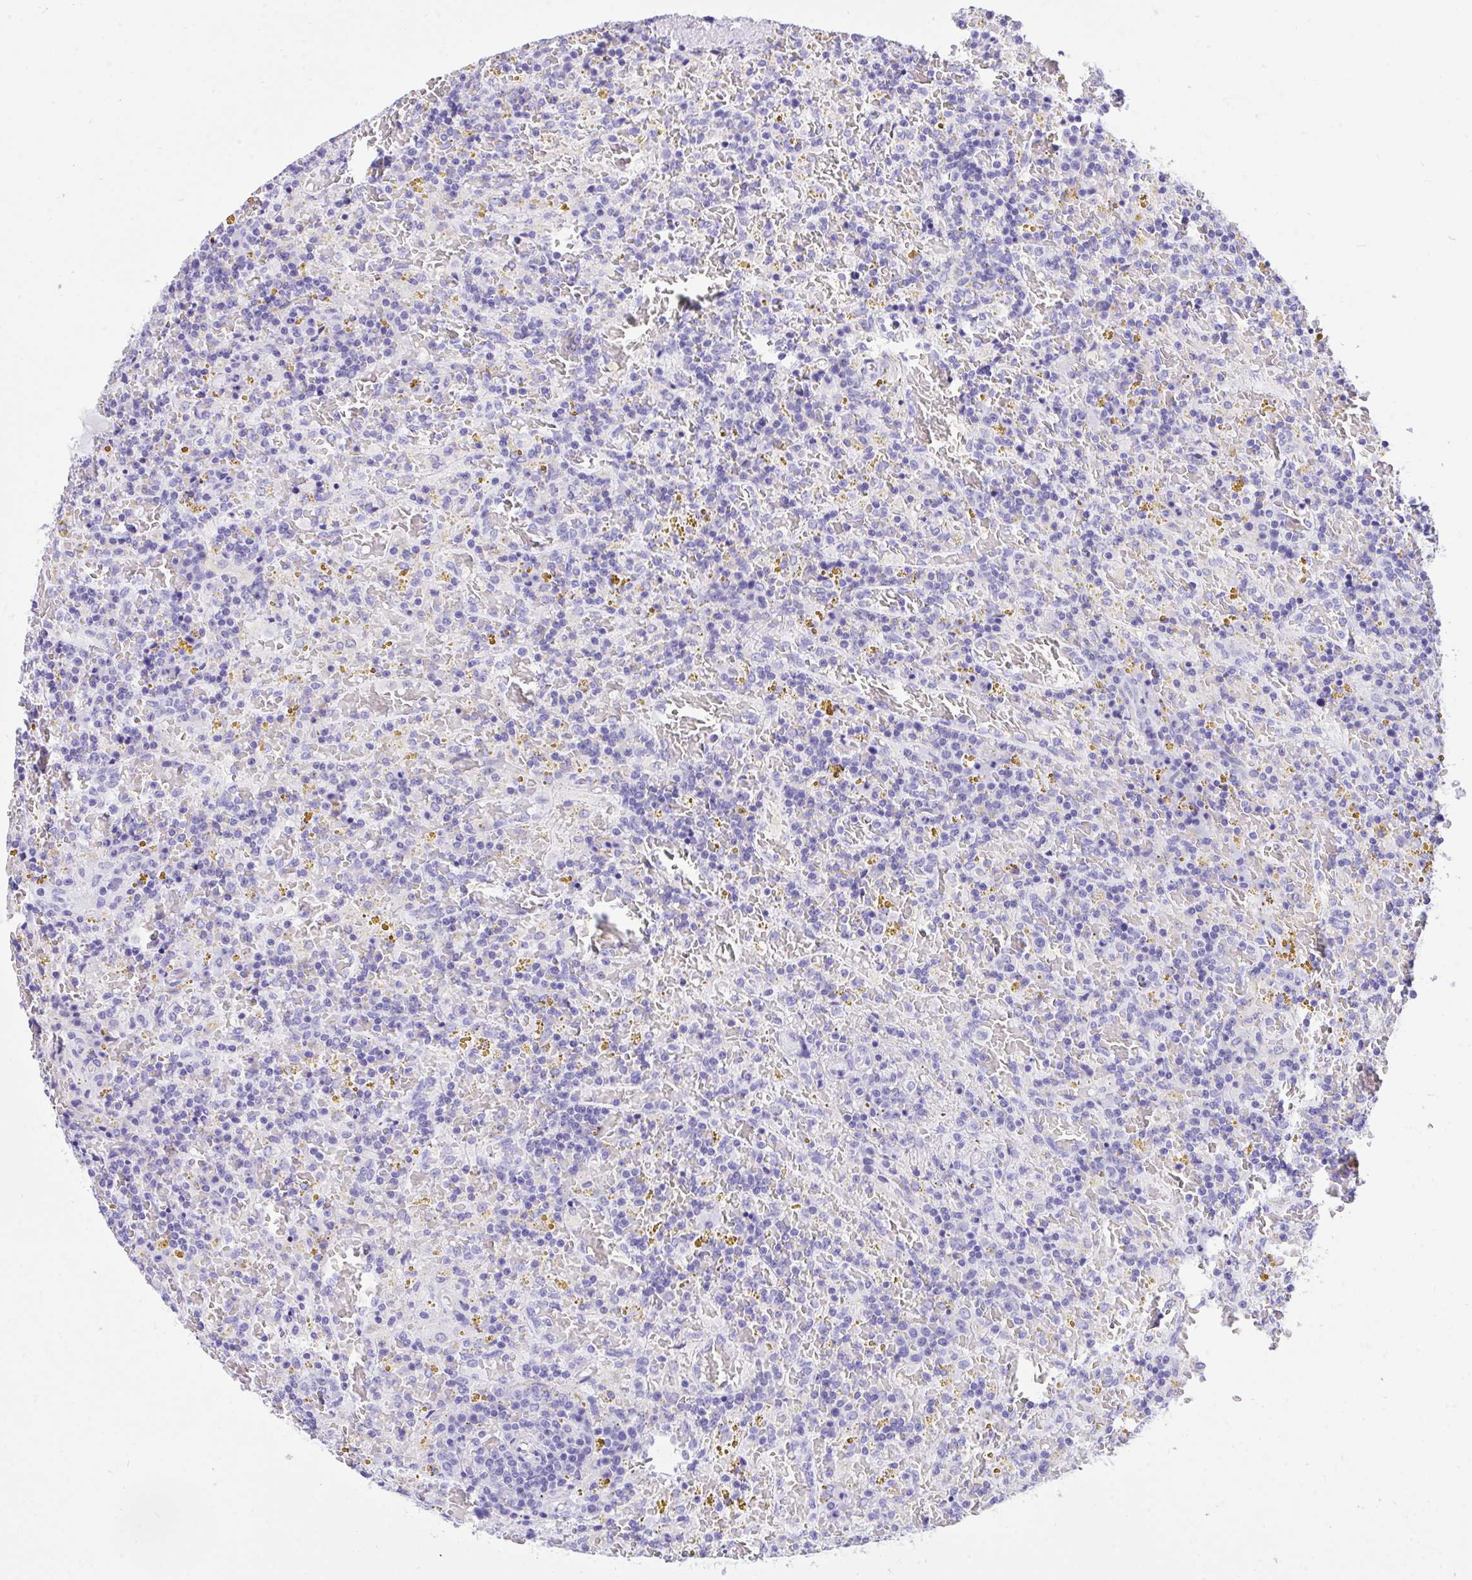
{"staining": {"intensity": "negative", "quantity": "none", "location": "none"}, "tissue": "lymphoma", "cell_type": "Tumor cells", "image_type": "cancer", "snomed": [{"axis": "morphology", "description": "Malignant lymphoma, non-Hodgkin's type, Low grade"}, {"axis": "topography", "description": "Spleen"}], "caption": "Lymphoma stained for a protein using IHC reveals no positivity tumor cells.", "gene": "TLN2", "patient": {"sex": "female", "age": 65}}